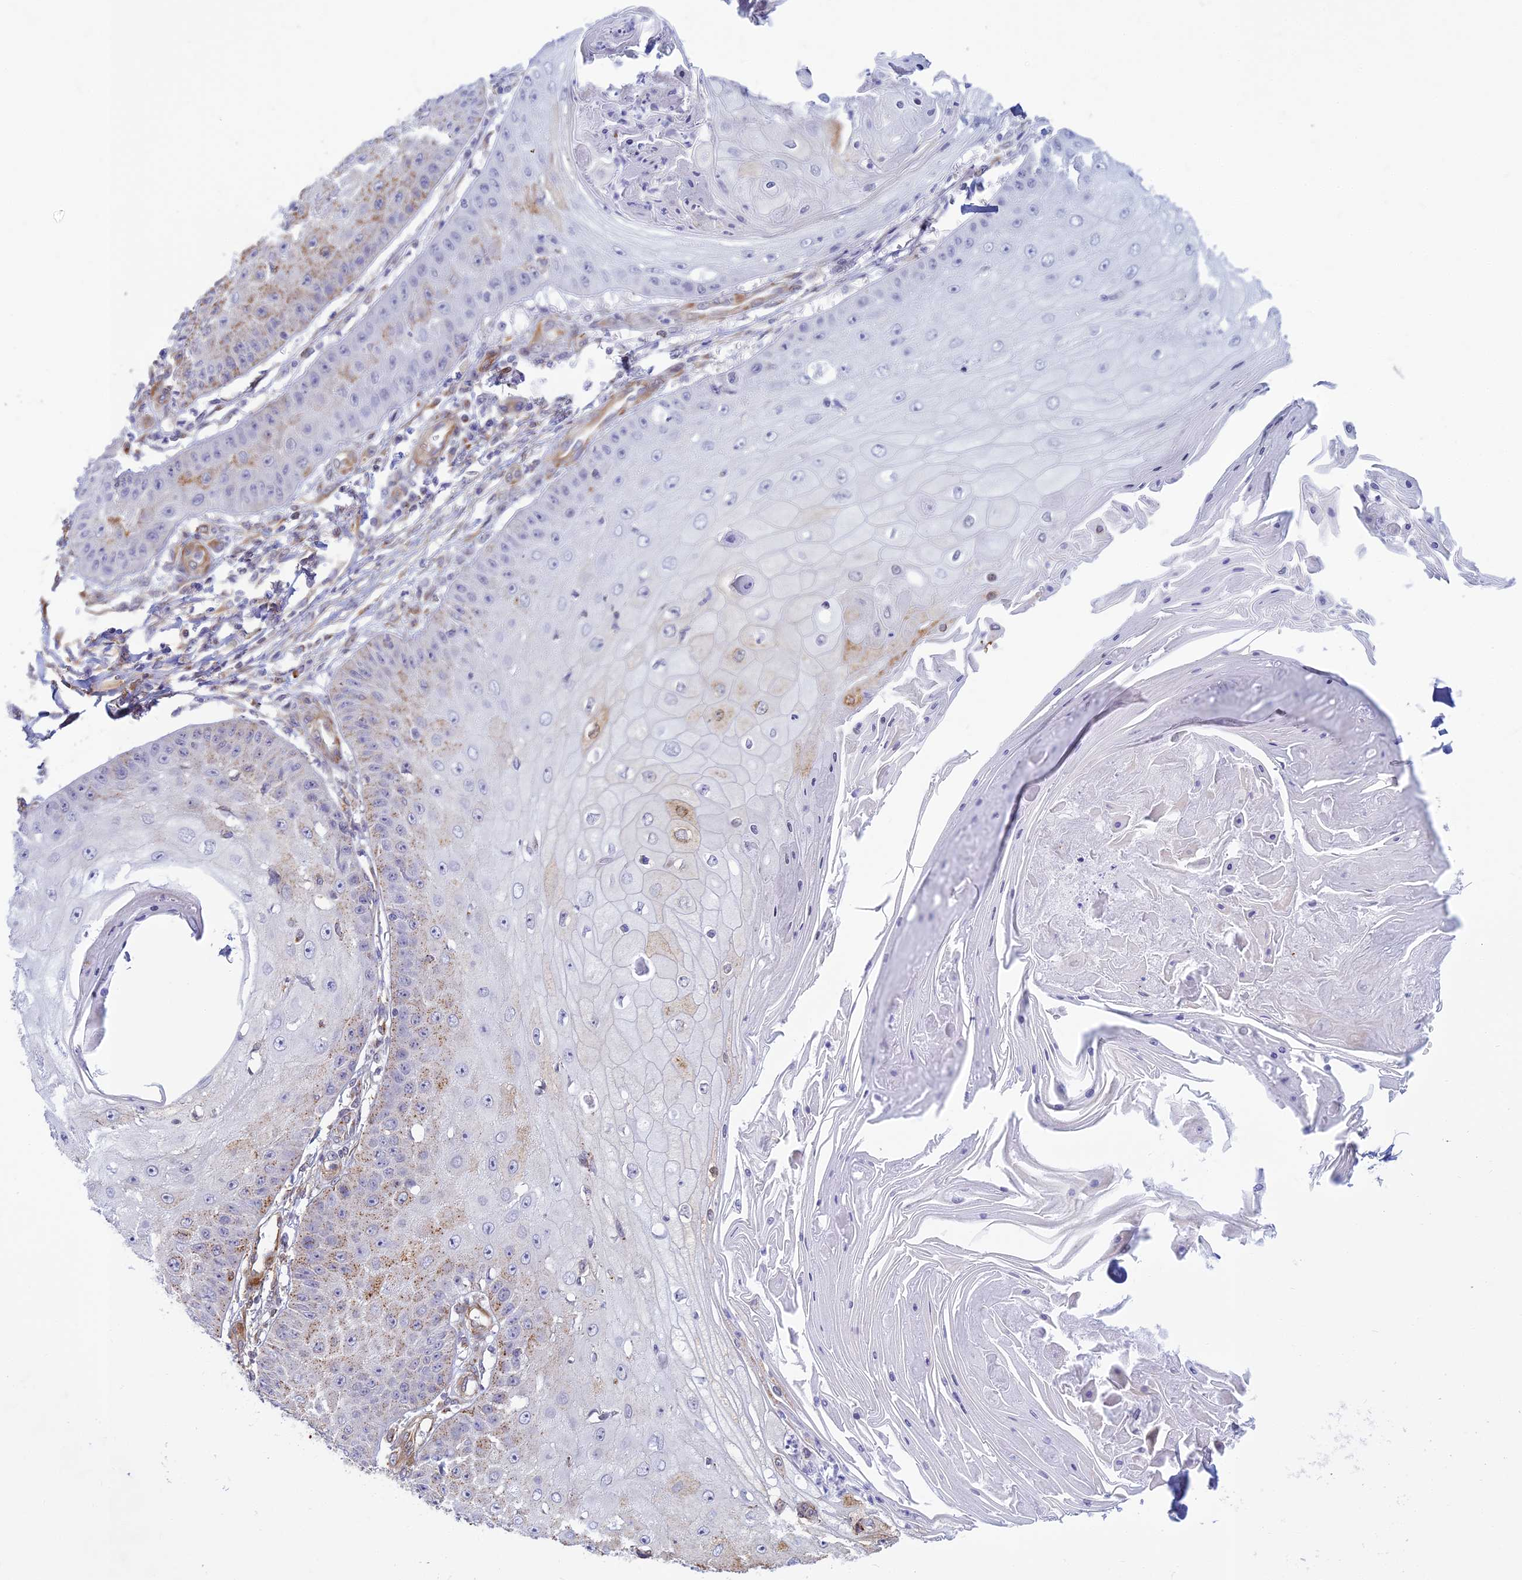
{"staining": {"intensity": "moderate", "quantity": "<25%", "location": "cytoplasmic/membranous"}, "tissue": "skin cancer", "cell_type": "Tumor cells", "image_type": "cancer", "snomed": [{"axis": "morphology", "description": "Squamous cell carcinoma, NOS"}, {"axis": "topography", "description": "Skin"}], "caption": "Skin cancer stained with DAB (3,3'-diaminobenzidine) immunohistochemistry (IHC) reveals low levels of moderate cytoplasmic/membranous staining in approximately <25% of tumor cells. The staining was performed using DAB to visualize the protein expression in brown, while the nuclei were stained in blue with hematoxylin (Magnification: 20x).", "gene": "SAPCD2", "patient": {"sex": "male", "age": 70}}